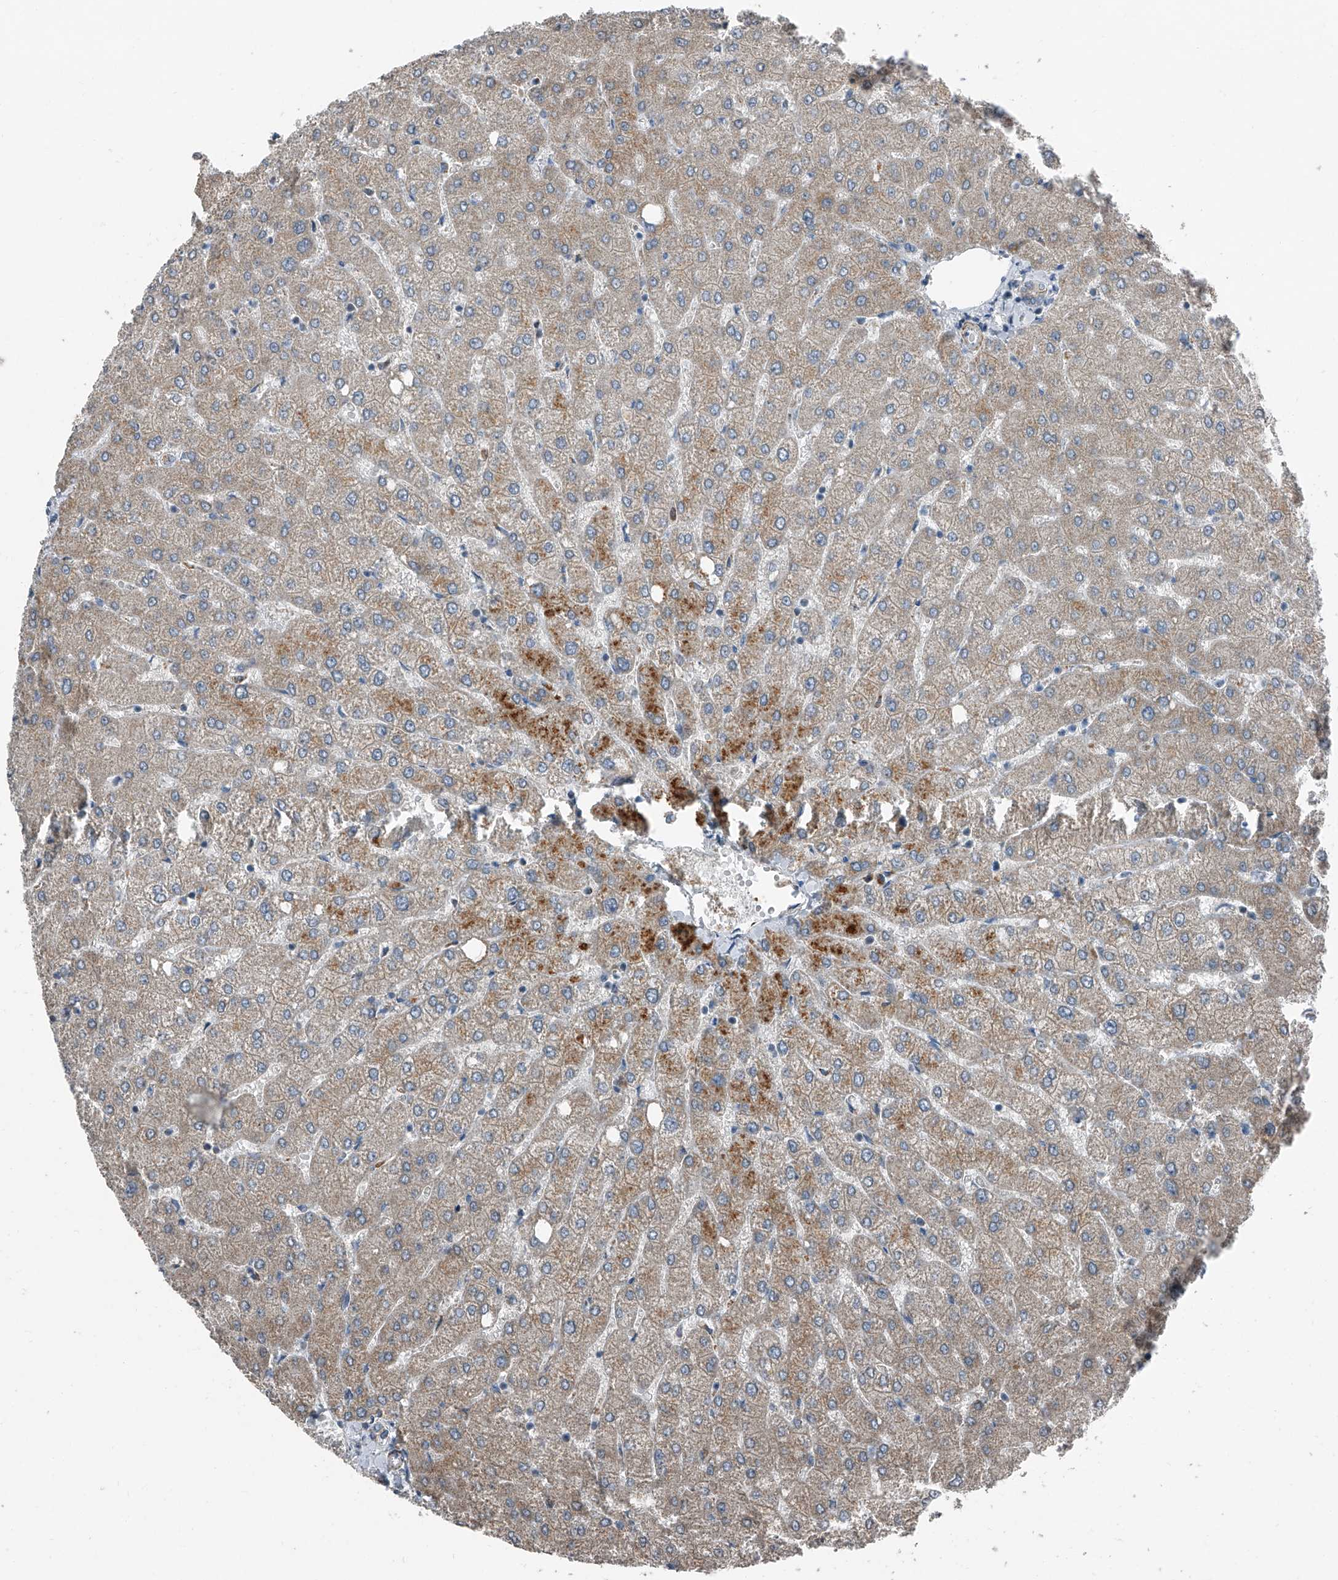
{"staining": {"intensity": "weak", "quantity": ">75%", "location": "cytoplasmic/membranous"}, "tissue": "liver", "cell_type": "Cholangiocytes", "image_type": "normal", "snomed": [{"axis": "morphology", "description": "Normal tissue, NOS"}, {"axis": "topography", "description": "Liver"}], "caption": "An immunohistochemistry photomicrograph of benign tissue is shown. Protein staining in brown shows weak cytoplasmic/membranous positivity in liver within cholangiocytes.", "gene": "CHRNA7", "patient": {"sex": "female", "age": 54}}